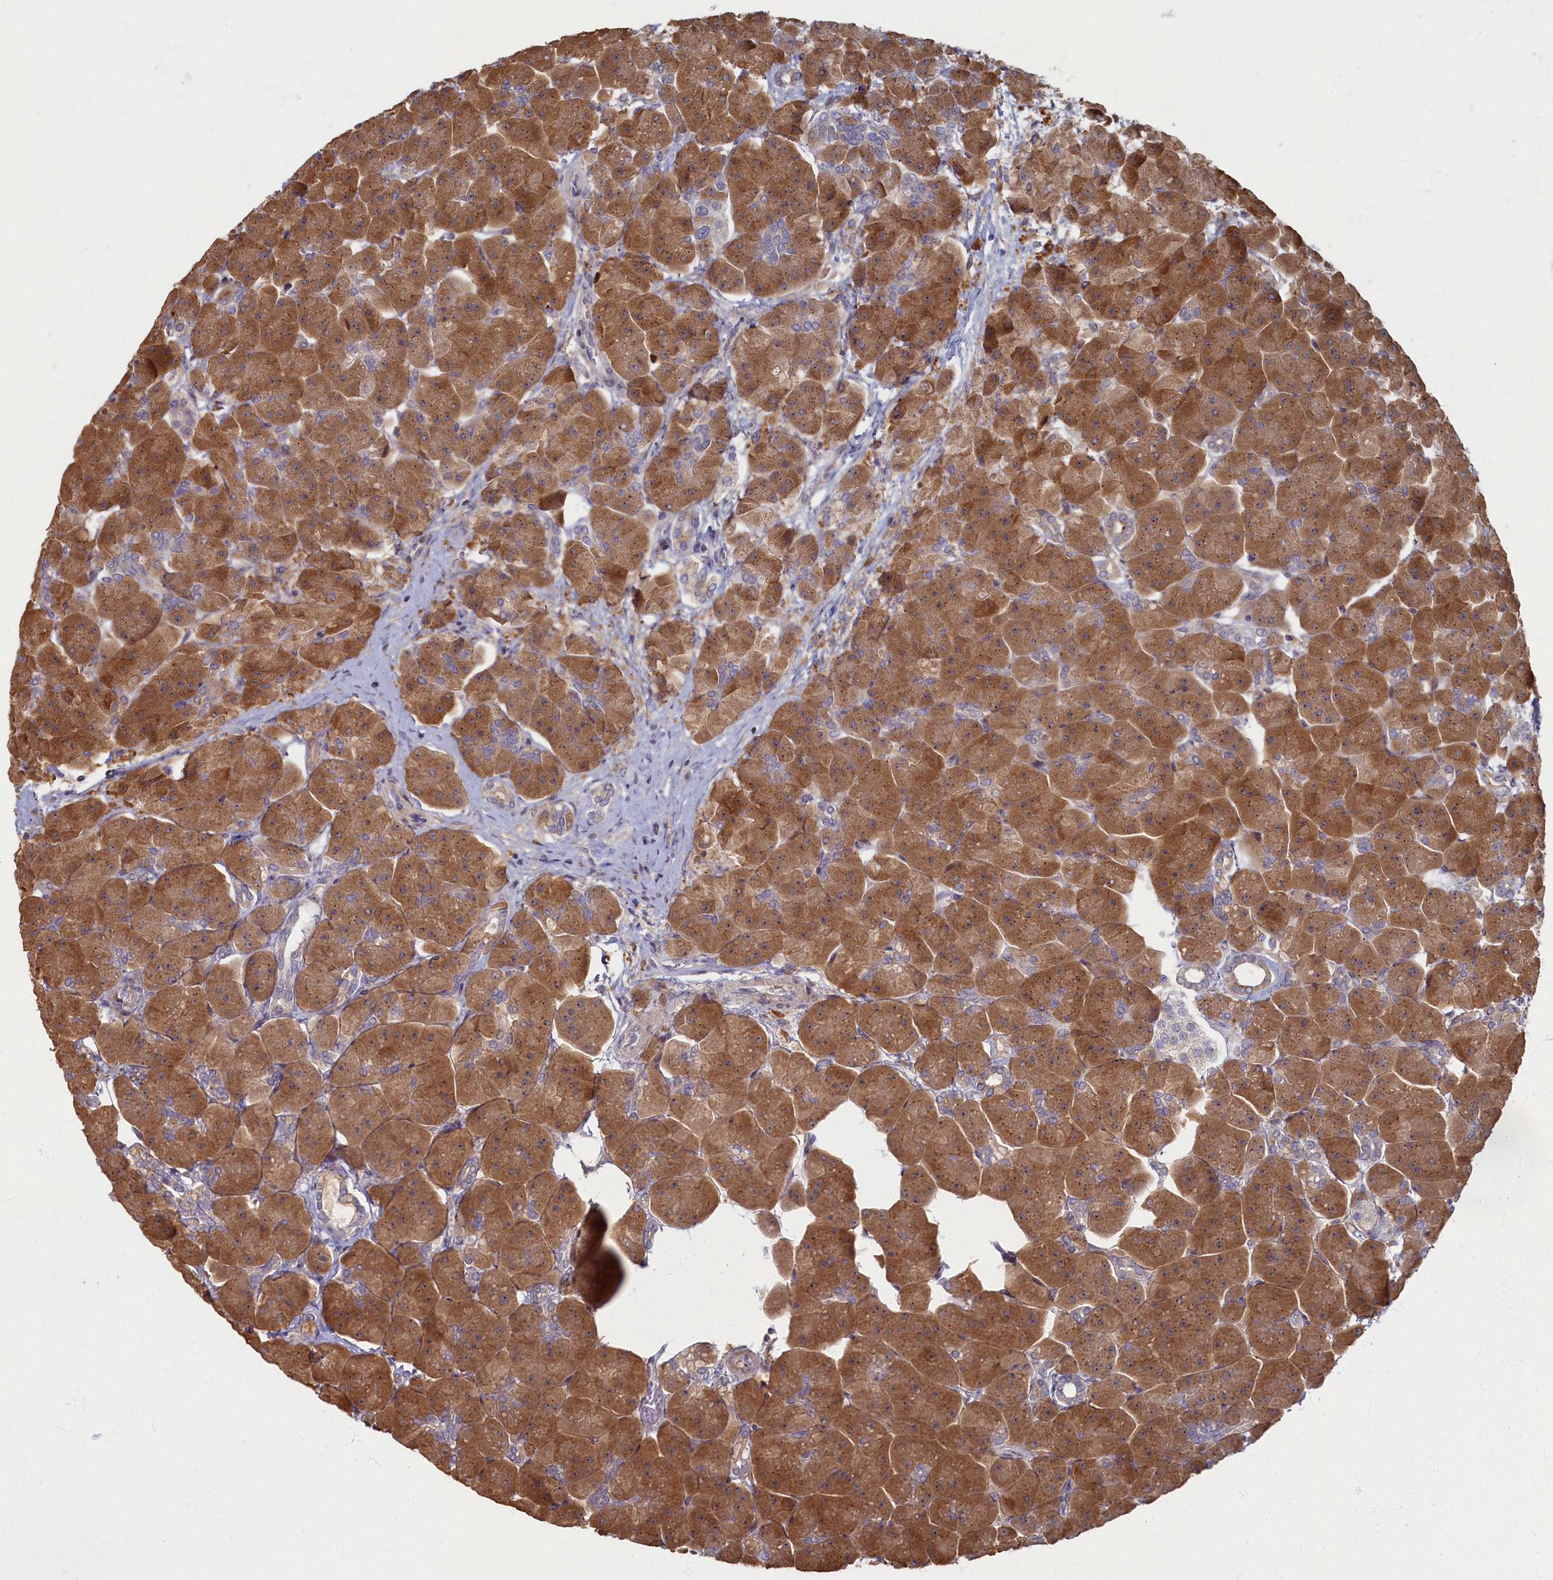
{"staining": {"intensity": "moderate", "quantity": ">75%", "location": "cytoplasmic/membranous"}, "tissue": "pancreas", "cell_type": "Exocrine glandular cells", "image_type": "normal", "snomed": [{"axis": "morphology", "description": "Normal tissue, NOS"}, {"axis": "topography", "description": "Pancreas"}], "caption": "Pancreas stained with IHC shows moderate cytoplasmic/membranous expression in approximately >75% of exocrine glandular cells. (Brightfield microscopy of DAB IHC at high magnification).", "gene": "HUNK", "patient": {"sex": "male", "age": 66}}